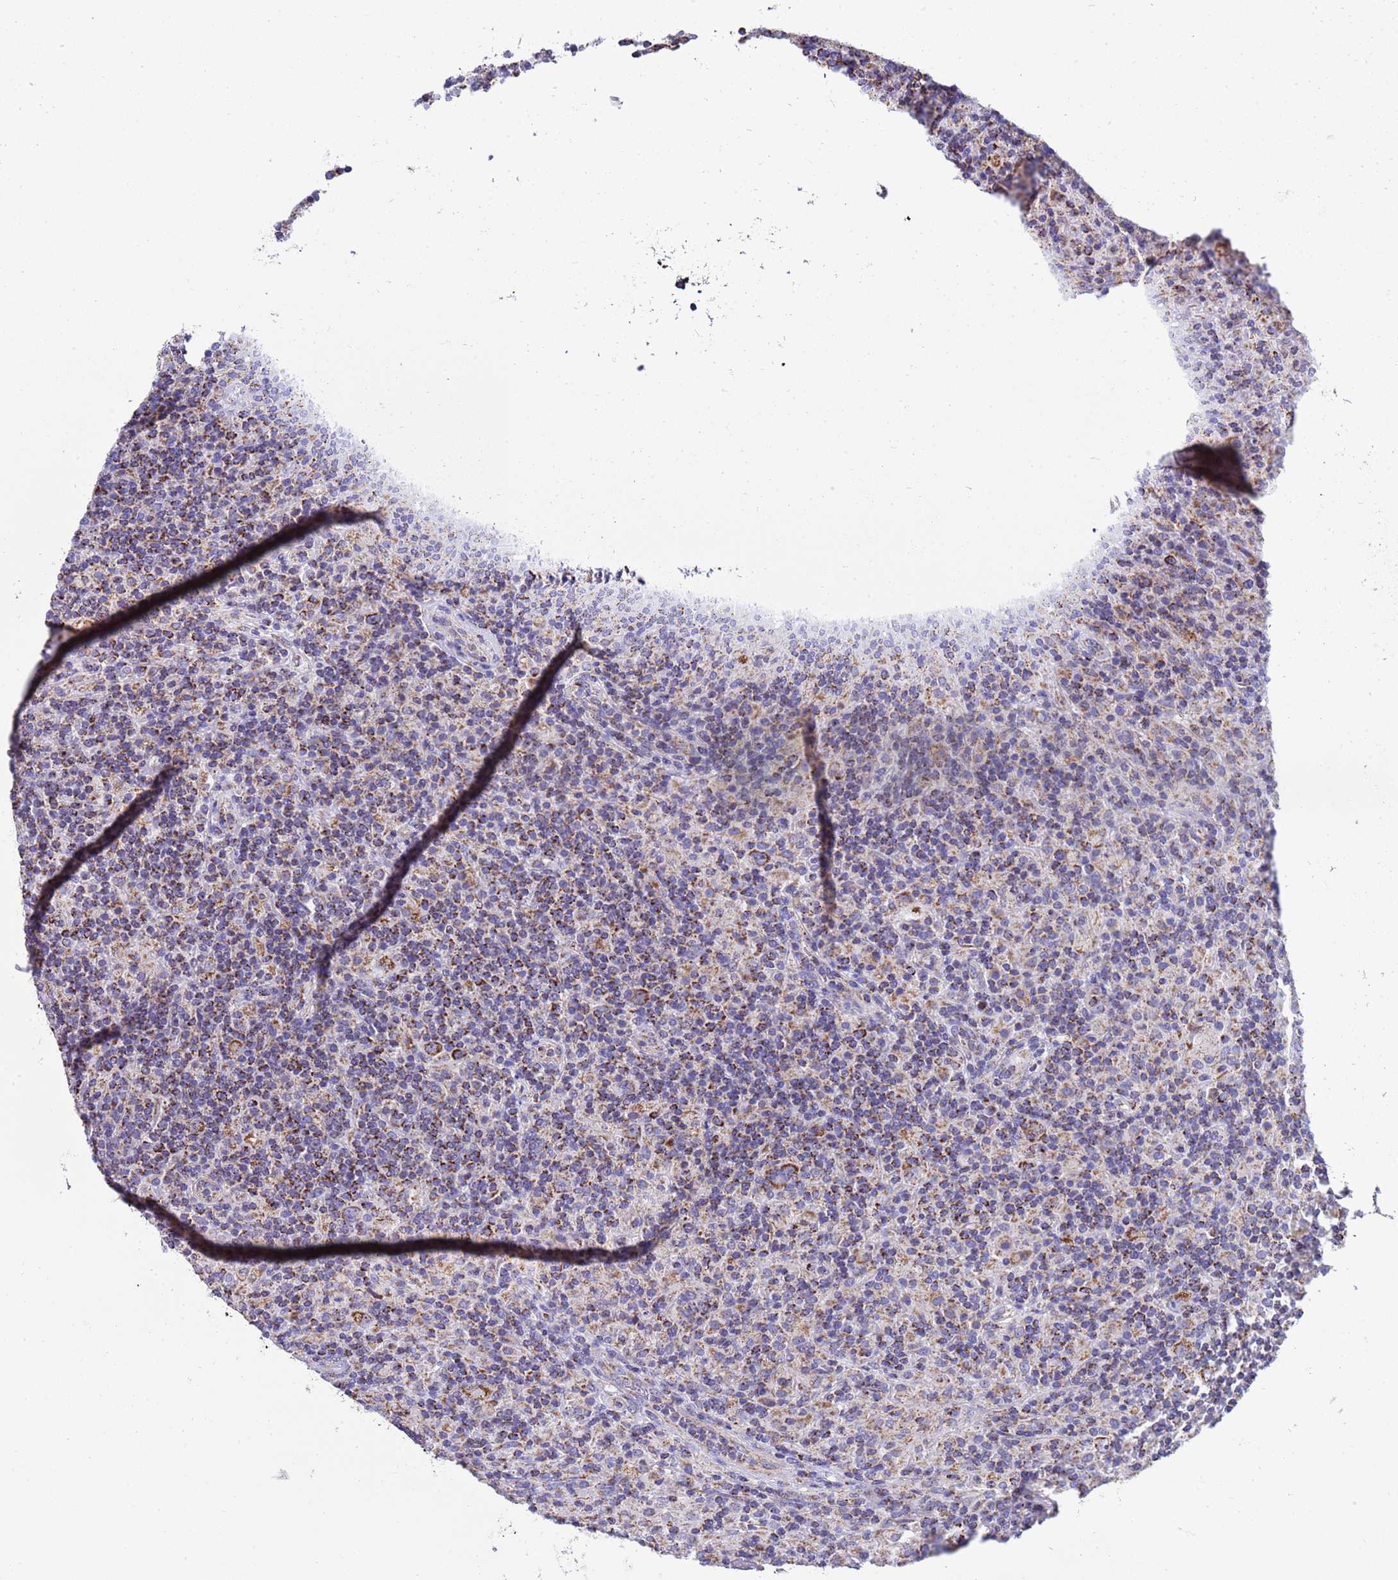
{"staining": {"intensity": "strong", "quantity": "25%-75%", "location": "cytoplasmic/membranous"}, "tissue": "lymphoma", "cell_type": "Tumor cells", "image_type": "cancer", "snomed": [{"axis": "morphology", "description": "Hodgkin's disease, NOS"}, {"axis": "topography", "description": "Lymph node"}], "caption": "Hodgkin's disease was stained to show a protein in brown. There is high levels of strong cytoplasmic/membranous staining in about 25%-75% of tumor cells.", "gene": "RNF165", "patient": {"sex": "male", "age": 70}}